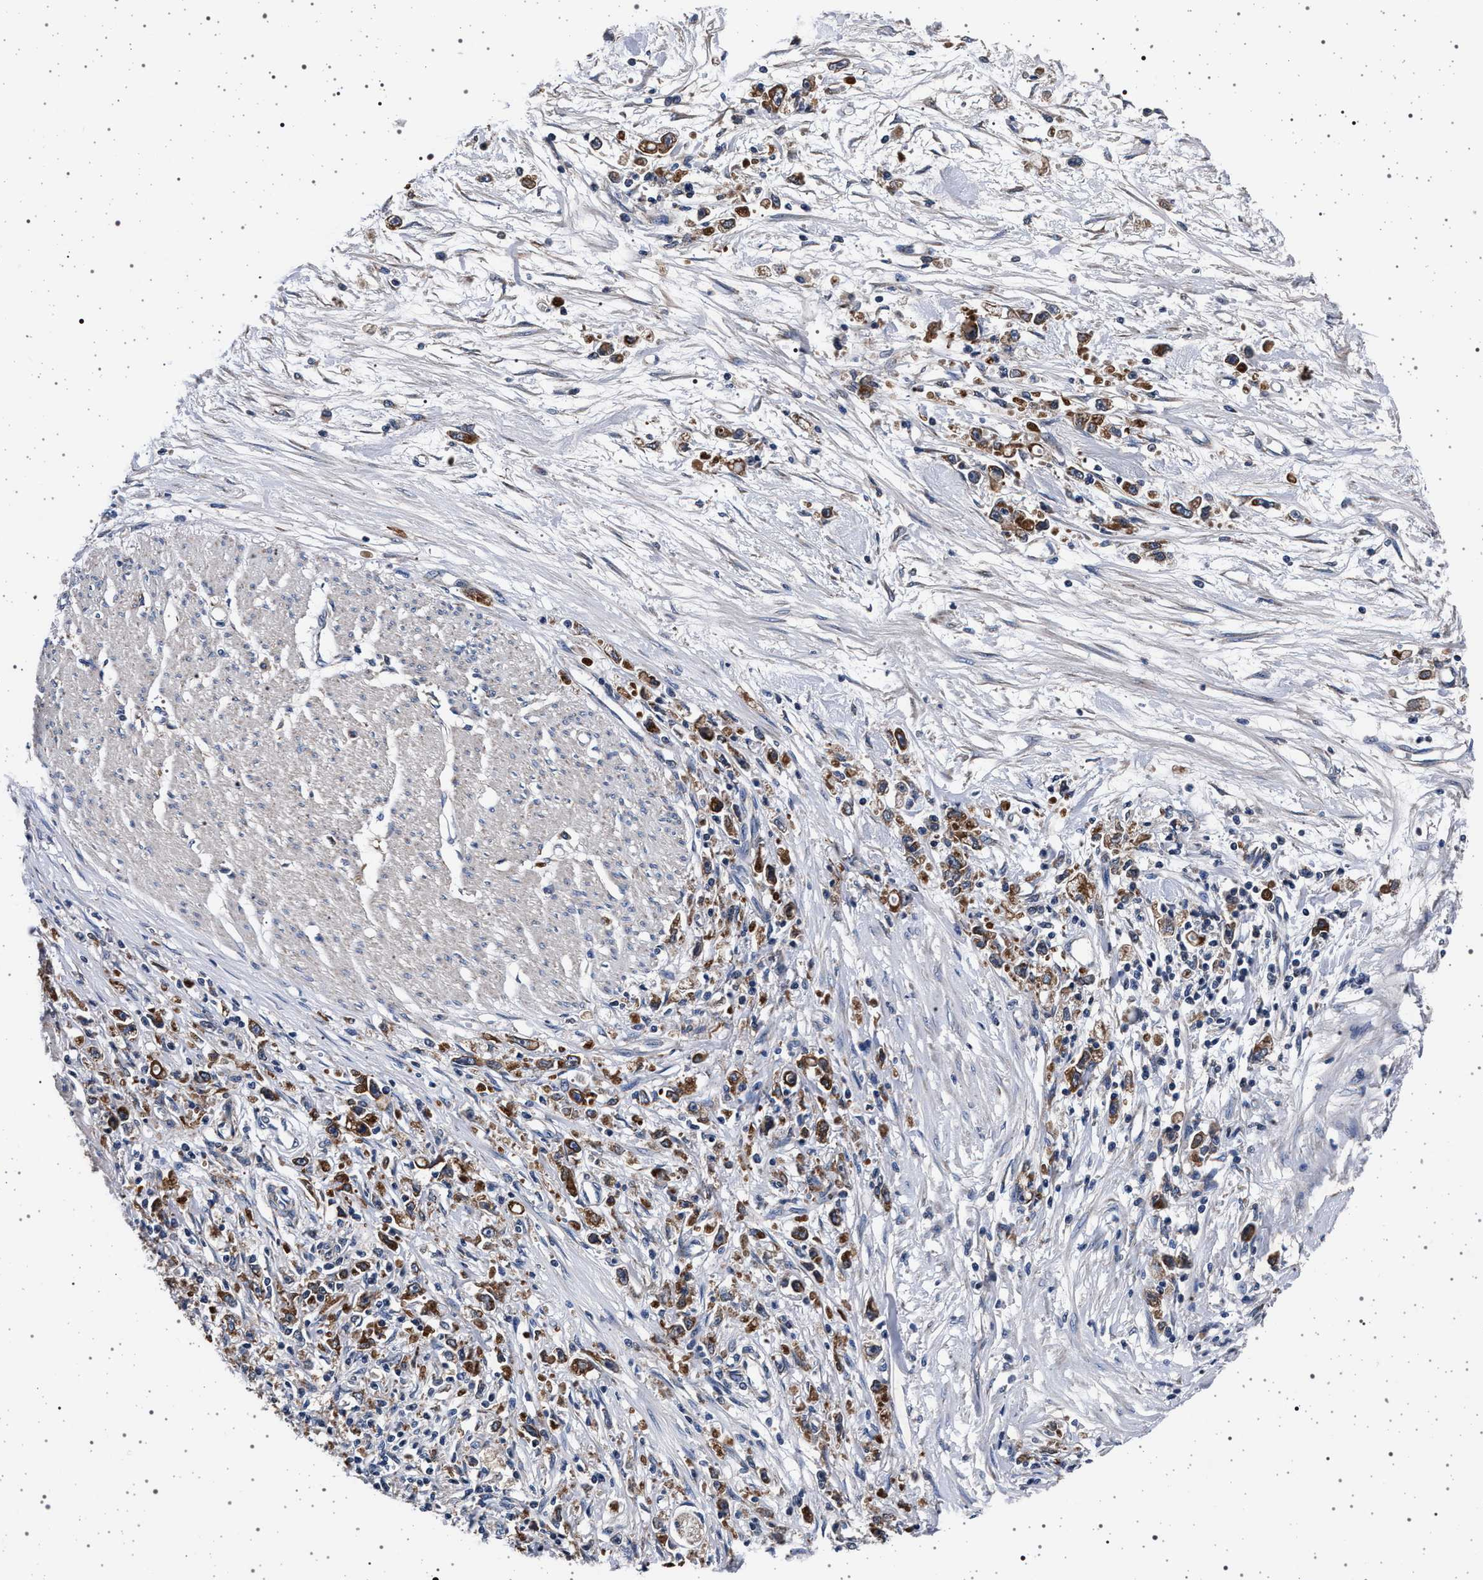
{"staining": {"intensity": "moderate", "quantity": ">75%", "location": "cytoplasmic/membranous"}, "tissue": "stomach cancer", "cell_type": "Tumor cells", "image_type": "cancer", "snomed": [{"axis": "morphology", "description": "Adenocarcinoma, NOS"}, {"axis": "topography", "description": "Stomach"}], "caption": "Brown immunohistochemical staining in human stomach cancer shows moderate cytoplasmic/membranous staining in about >75% of tumor cells.", "gene": "MAP3K2", "patient": {"sex": "female", "age": 59}}